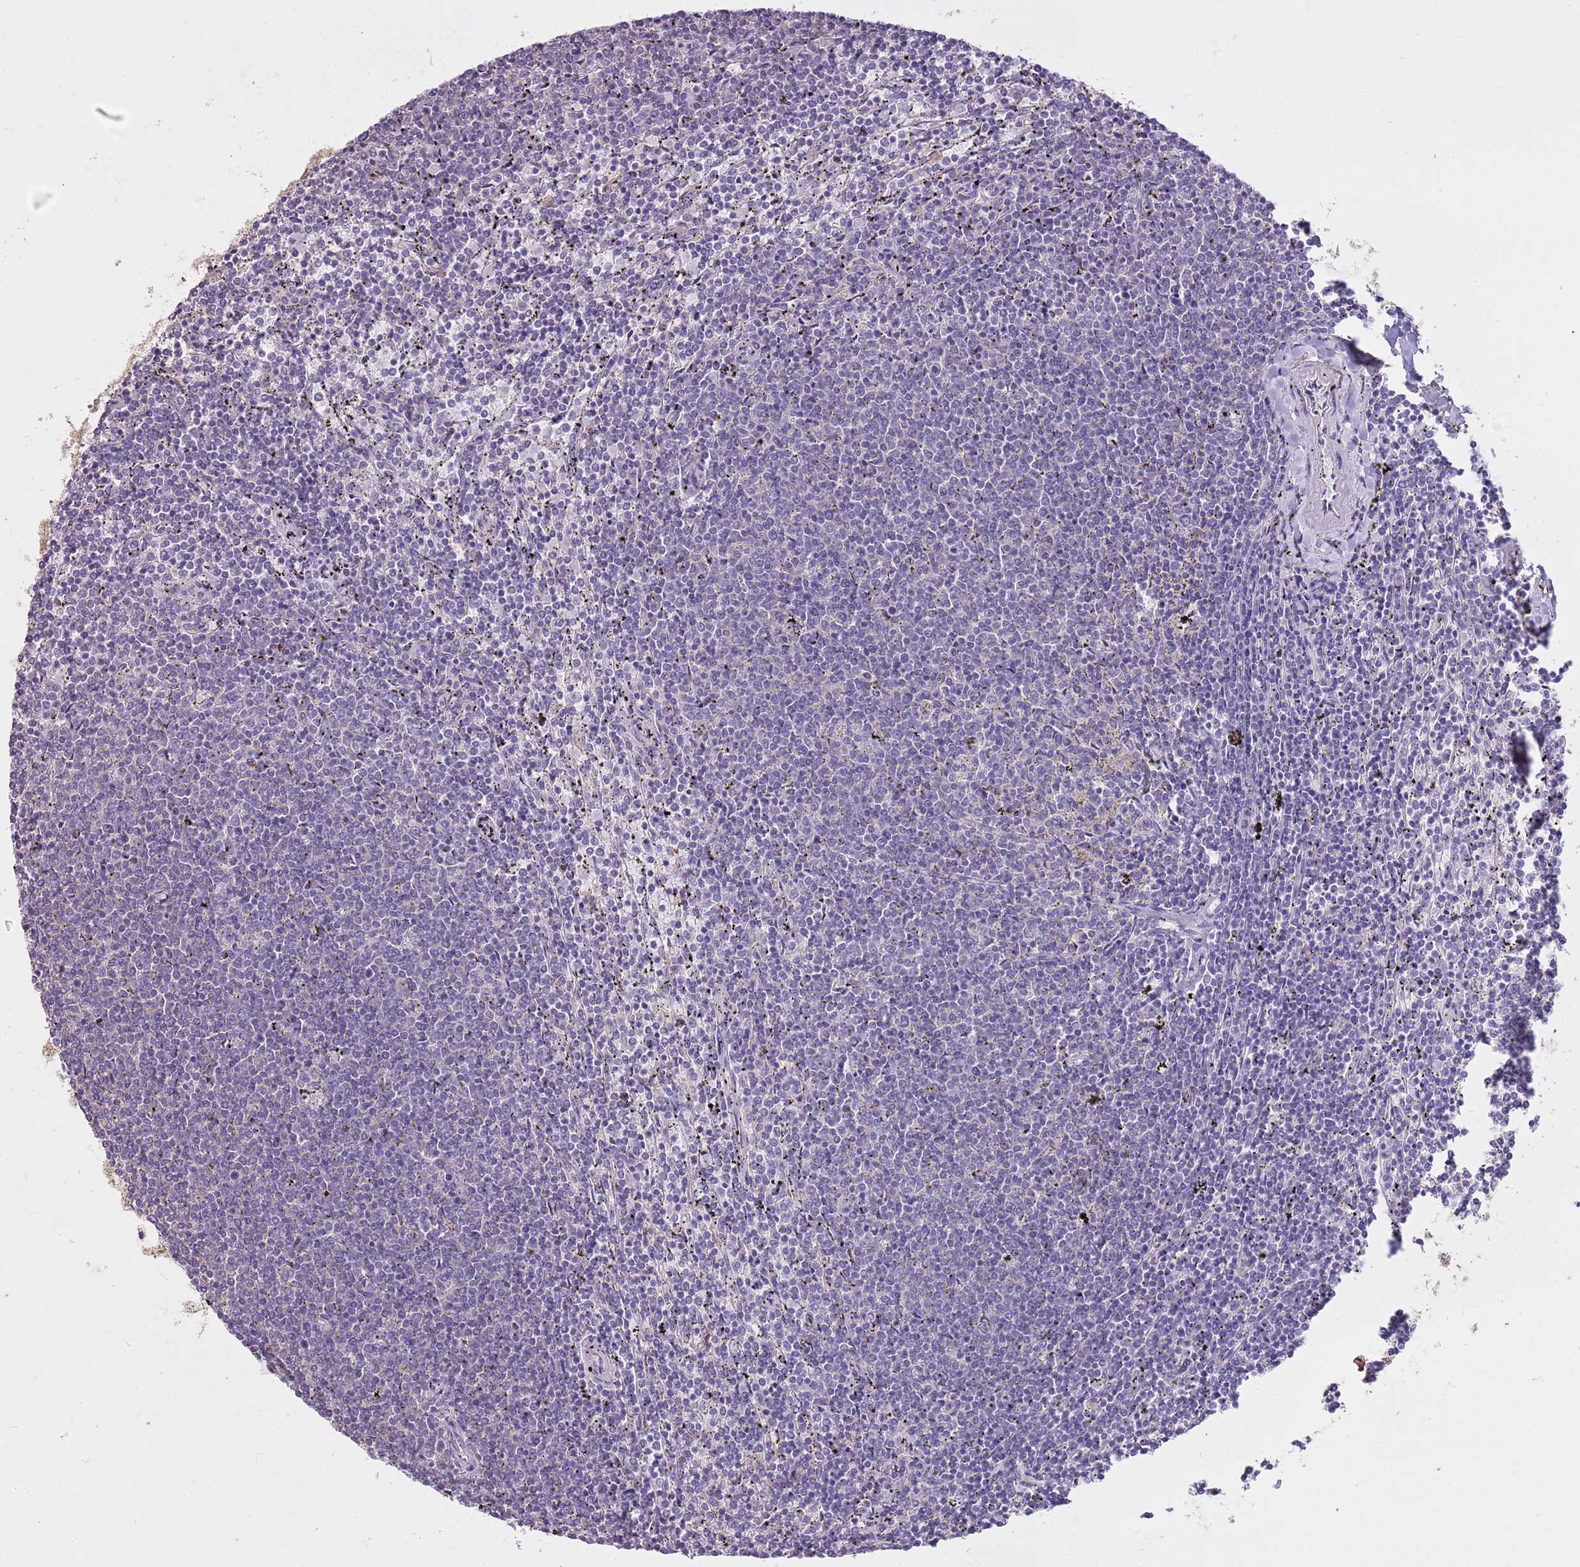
{"staining": {"intensity": "negative", "quantity": "none", "location": "none"}, "tissue": "lymphoma", "cell_type": "Tumor cells", "image_type": "cancer", "snomed": [{"axis": "morphology", "description": "Malignant lymphoma, non-Hodgkin's type, Low grade"}, {"axis": "topography", "description": "Spleen"}], "caption": "Immunohistochemistry of lymphoma displays no expression in tumor cells. (DAB immunohistochemistry (IHC) visualized using brightfield microscopy, high magnification).", "gene": "CNPPD1", "patient": {"sex": "female", "age": 50}}